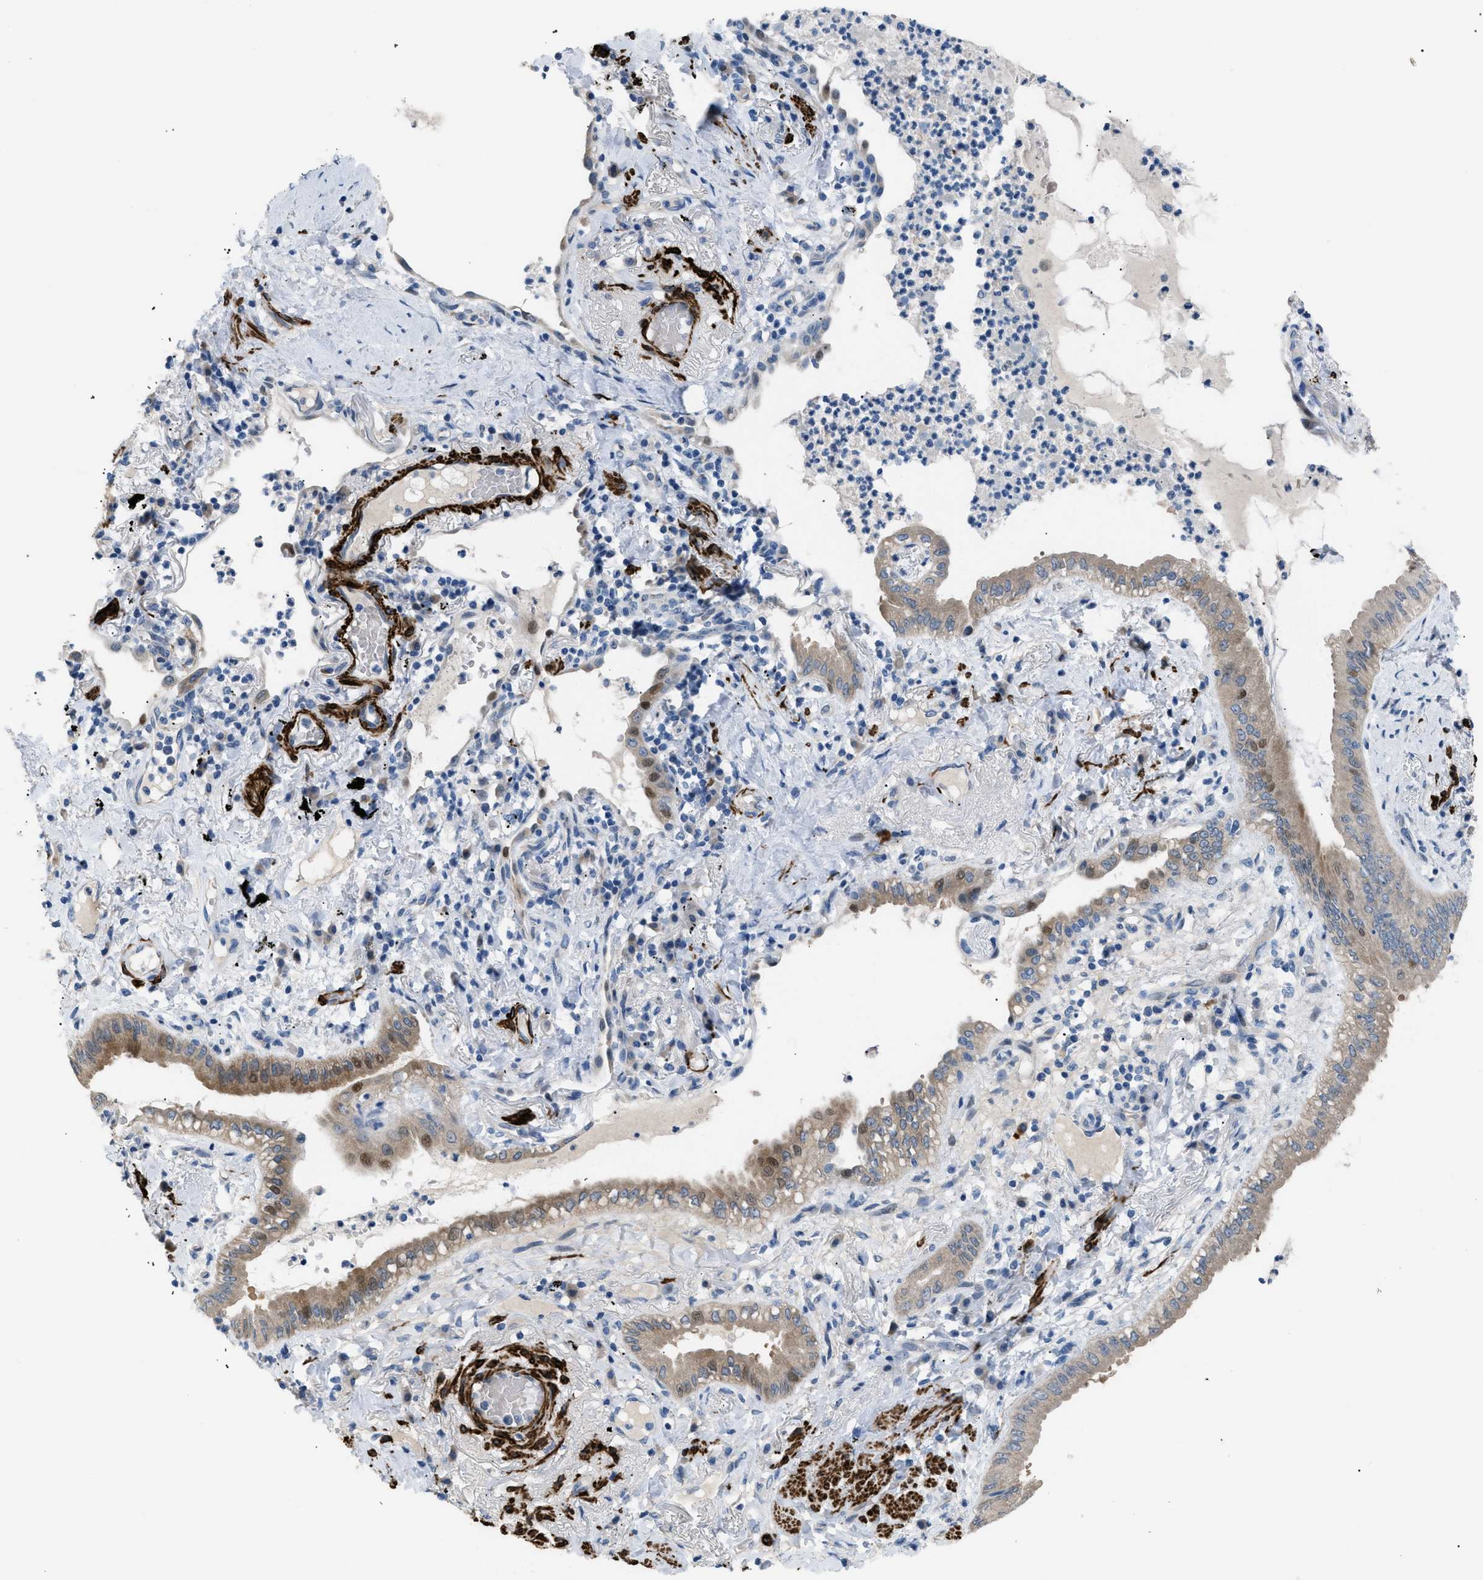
{"staining": {"intensity": "weak", "quantity": ">75%", "location": "cytoplasmic/membranous,nuclear"}, "tissue": "lung cancer", "cell_type": "Tumor cells", "image_type": "cancer", "snomed": [{"axis": "morphology", "description": "Normal tissue, NOS"}, {"axis": "morphology", "description": "Adenocarcinoma, NOS"}, {"axis": "topography", "description": "Bronchus"}, {"axis": "topography", "description": "Lung"}], "caption": "High-magnification brightfield microscopy of lung adenocarcinoma stained with DAB (3,3'-diaminobenzidine) (brown) and counterstained with hematoxylin (blue). tumor cells exhibit weak cytoplasmic/membranous and nuclear expression is present in about>75% of cells.", "gene": "ICA1", "patient": {"sex": "female", "age": 70}}